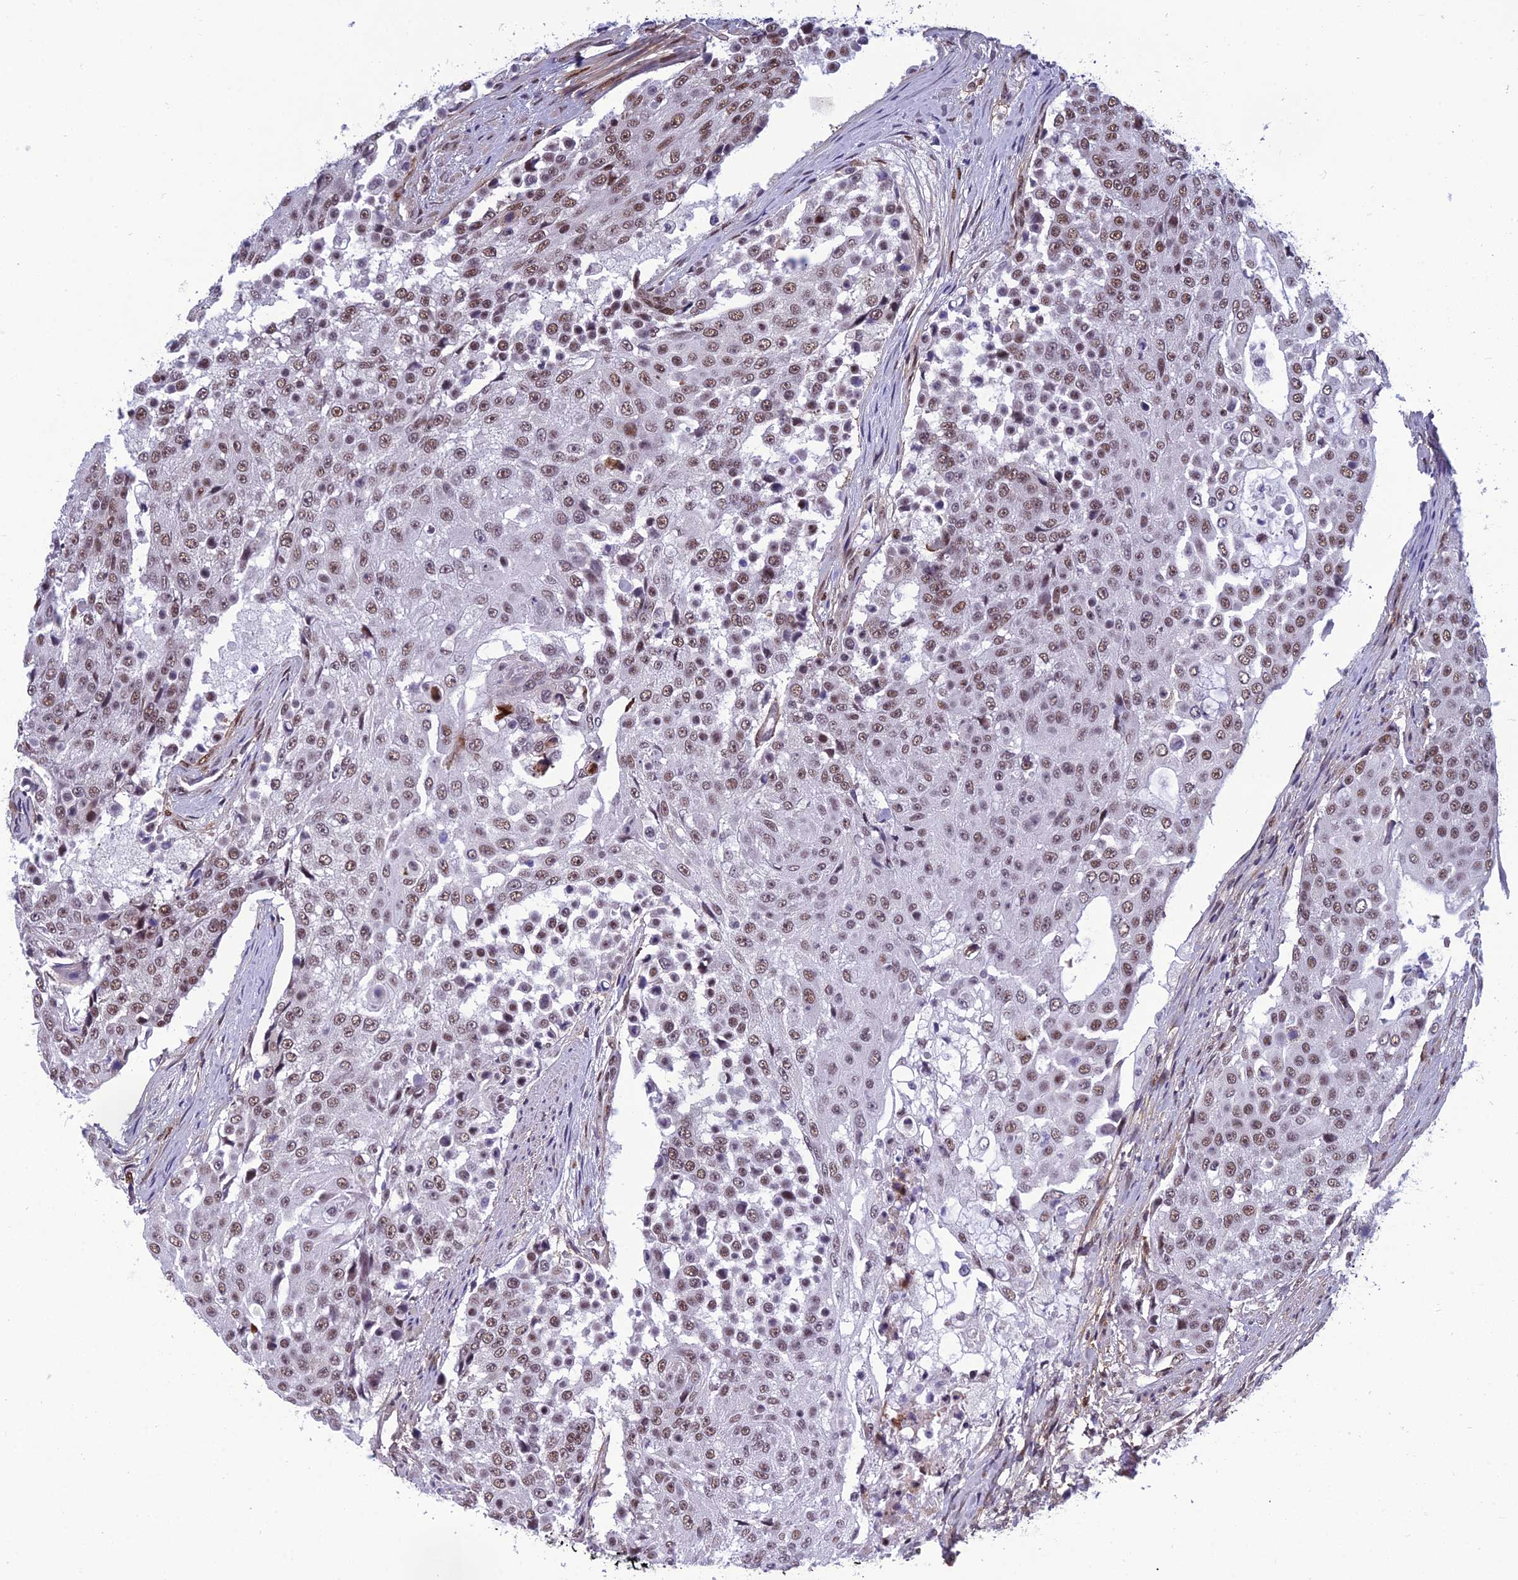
{"staining": {"intensity": "moderate", "quantity": ">75%", "location": "nuclear"}, "tissue": "urothelial cancer", "cell_type": "Tumor cells", "image_type": "cancer", "snomed": [{"axis": "morphology", "description": "Urothelial carcinoma, High grade"}, {"axis": "topography", "description": "Urinary bladder"}], "caption": "Immunohistochemistry photomicrograph of neoplastic tissue: human urothelial carcinoma (high-grade) stained using immunohistochemistry reveals medium levels of moderate protein expression localized specifically in the nuclear of tumor cells, appearing as a nuclear brown color.", "gene": "RSRC1", "patient": {"sex": "female", "age": 63}}